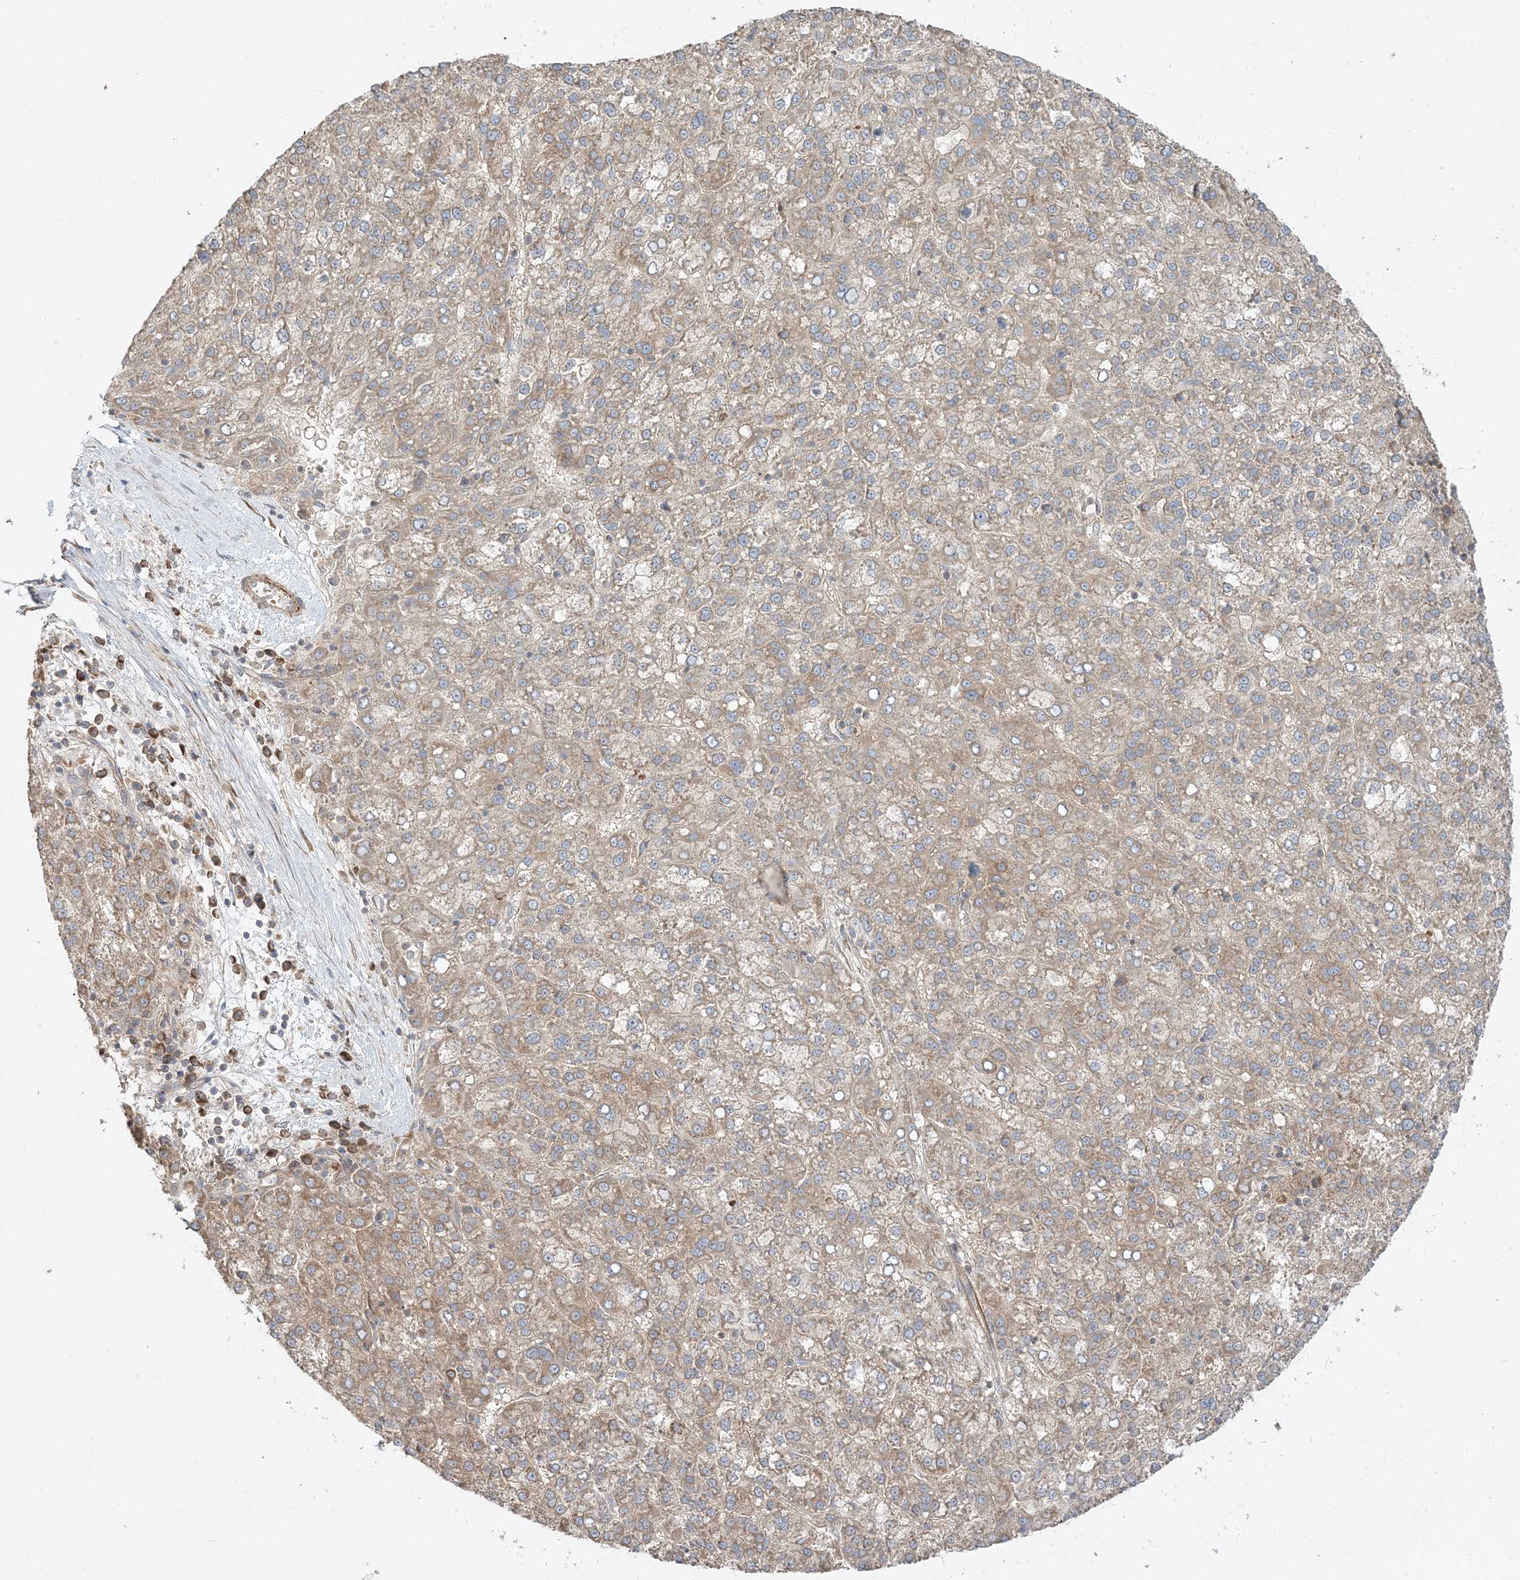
{"staining": {"intensity": "weak", "quantity": ">75%", "location": "cytoplasmic/membranous"}, "tissue": "liver cancer", "cell_type": "Tumor cells", "image_type": "cancer", "snomed": [{"axis": "morphology", "description": "Carcinoma, Hepatocellular, NOS"}, {"axis": "topography", "description": "Liver"}], "caption": "Immunohistochemistry histopathology image of human liver cancer (hepatocellular carcinoma) stained for a protein (brown), which displays low levels of weak cytoplasmic/membranous staining in about >75% of tumor cells.", "gene": "AARS2", "patient": {"sex": "female", "age": 58}}